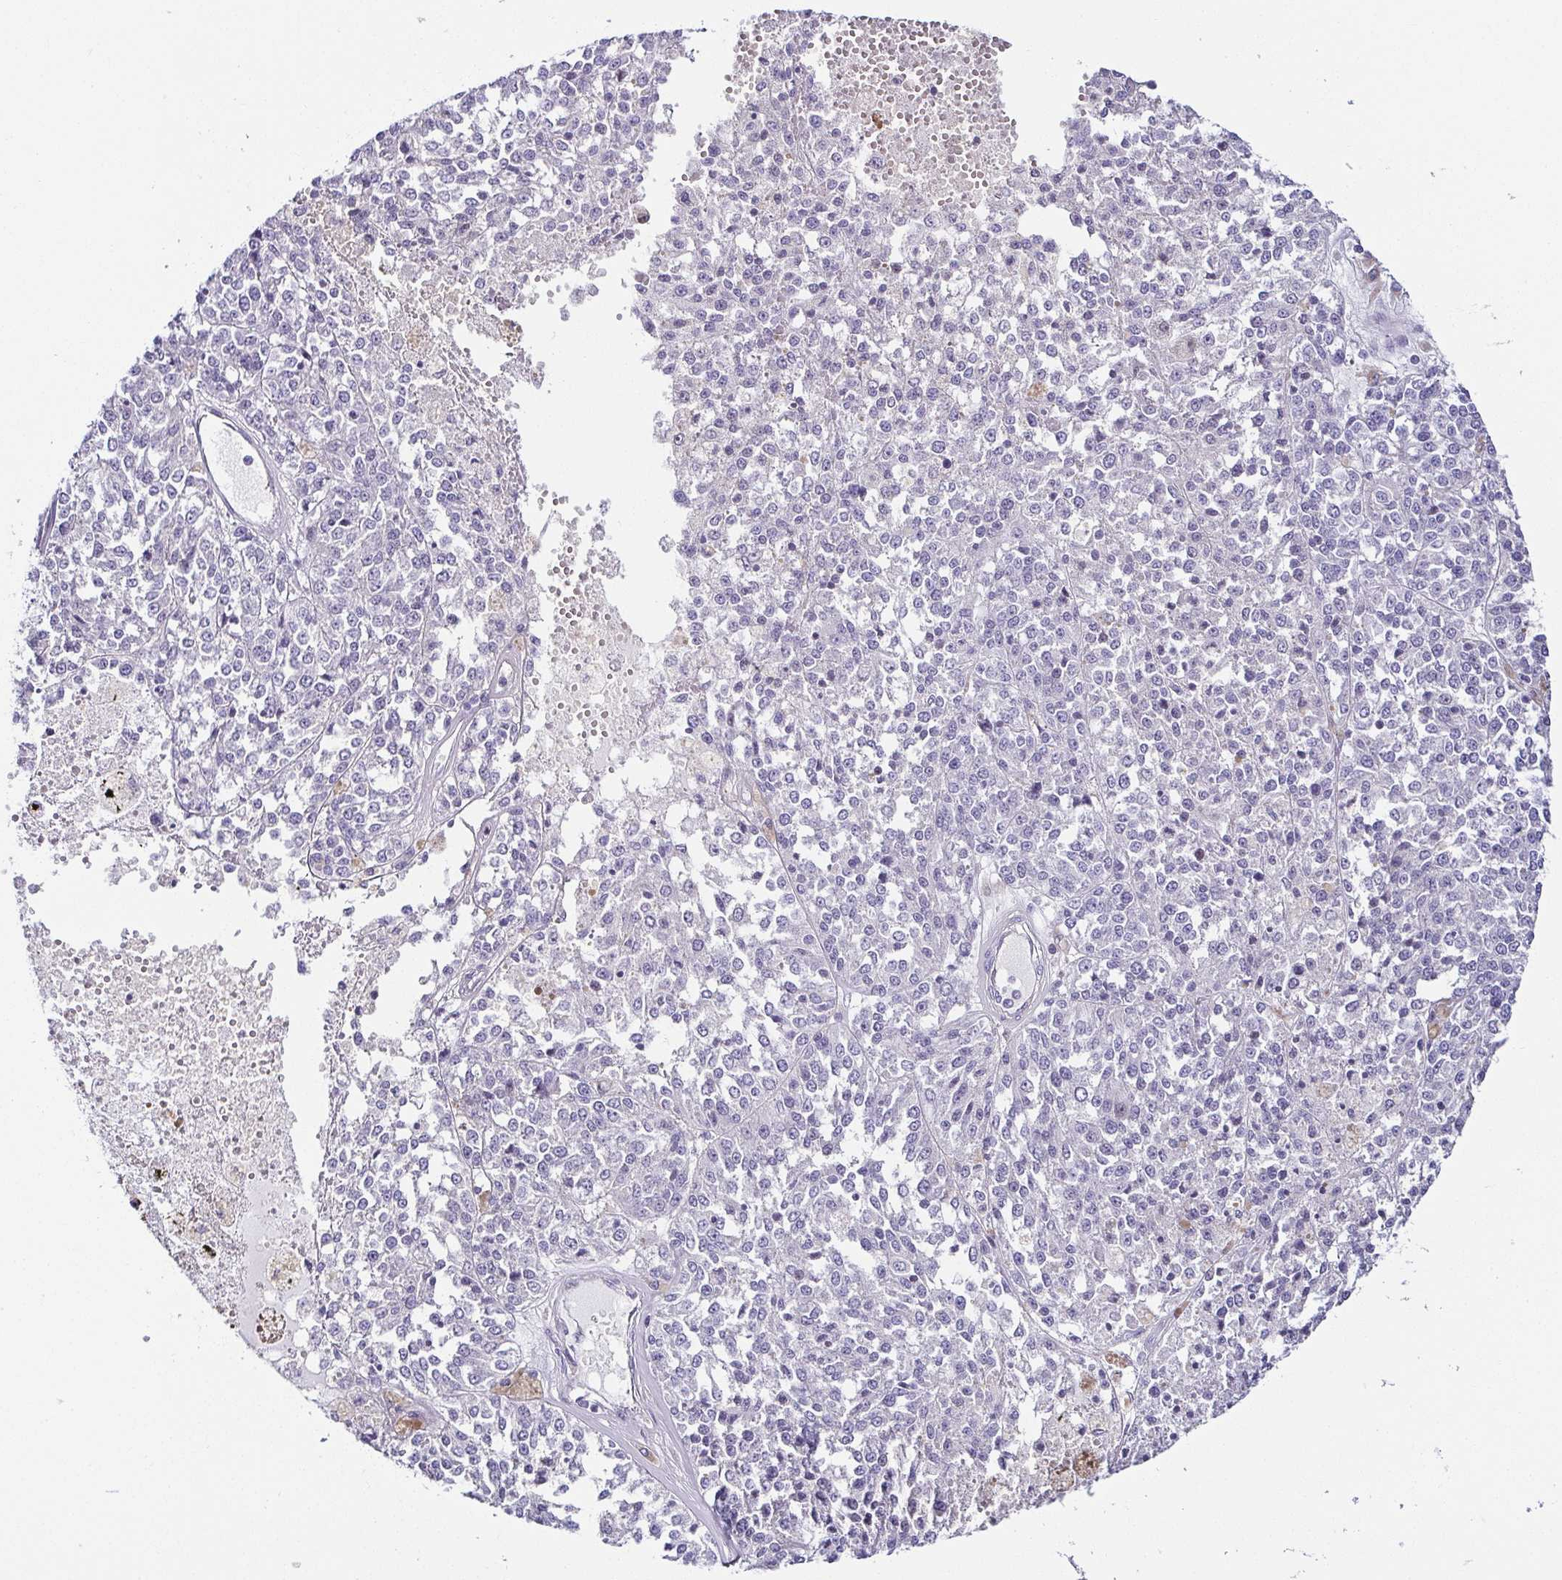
{"staining": {"intensity": "negative", "quantity": "none", "location": "none"}, "tissue": "melanoma", "cell_type": "Tumor cells", "image_type": "cancer", "snomed": [{"axis": "morphology", "description": "Malignant melanoma, Metastatic site"}, {"axis": "topography", "description": "Lymph node"}], "caption": "Tumor cells show no significant staining in melanoma. (Immunohistochemistry (ihc), brightfield microscopy, high magnification).", "gene": "FAM162B", "patient": {"sex": "female", "age": 64}}